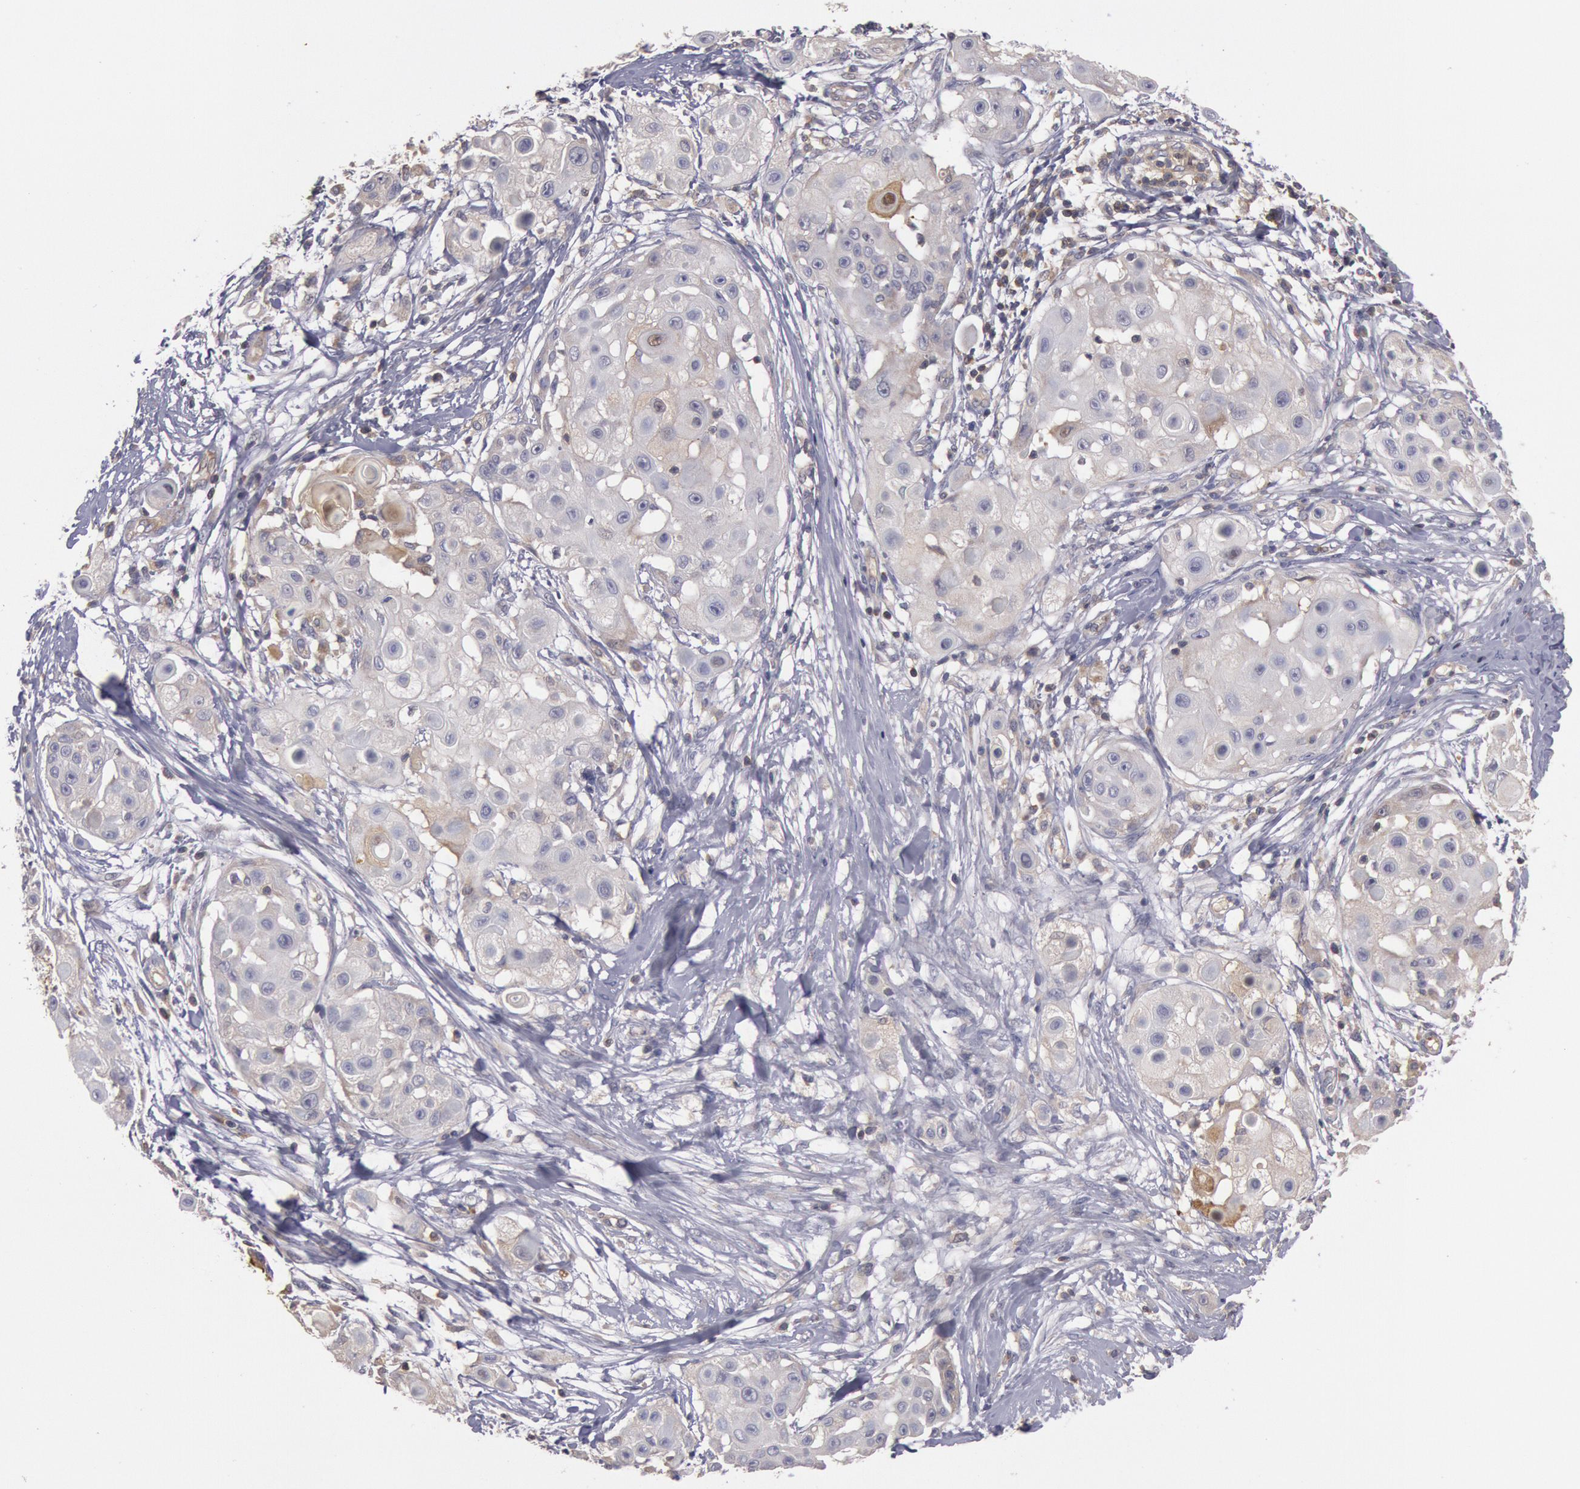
{"staining": {"intensity": "negative", "quantity": "none", "location": "none"}, "tissue": "skin cancer", "cell_type": "Tumor cells", "image_type": "cancer", "snomed": [{"axis": "morphology", "description": "Squamous cell carcinoma, NOS"}, {"axis": "topography", "description": "Skin"}], "caption": "Skin squamous cell carcinoma was stained to show a protein in brown. There is no significant staining in tumor cells.", "gene": "PIK3R1", "patient": {"sex": "female", "age": 57}}